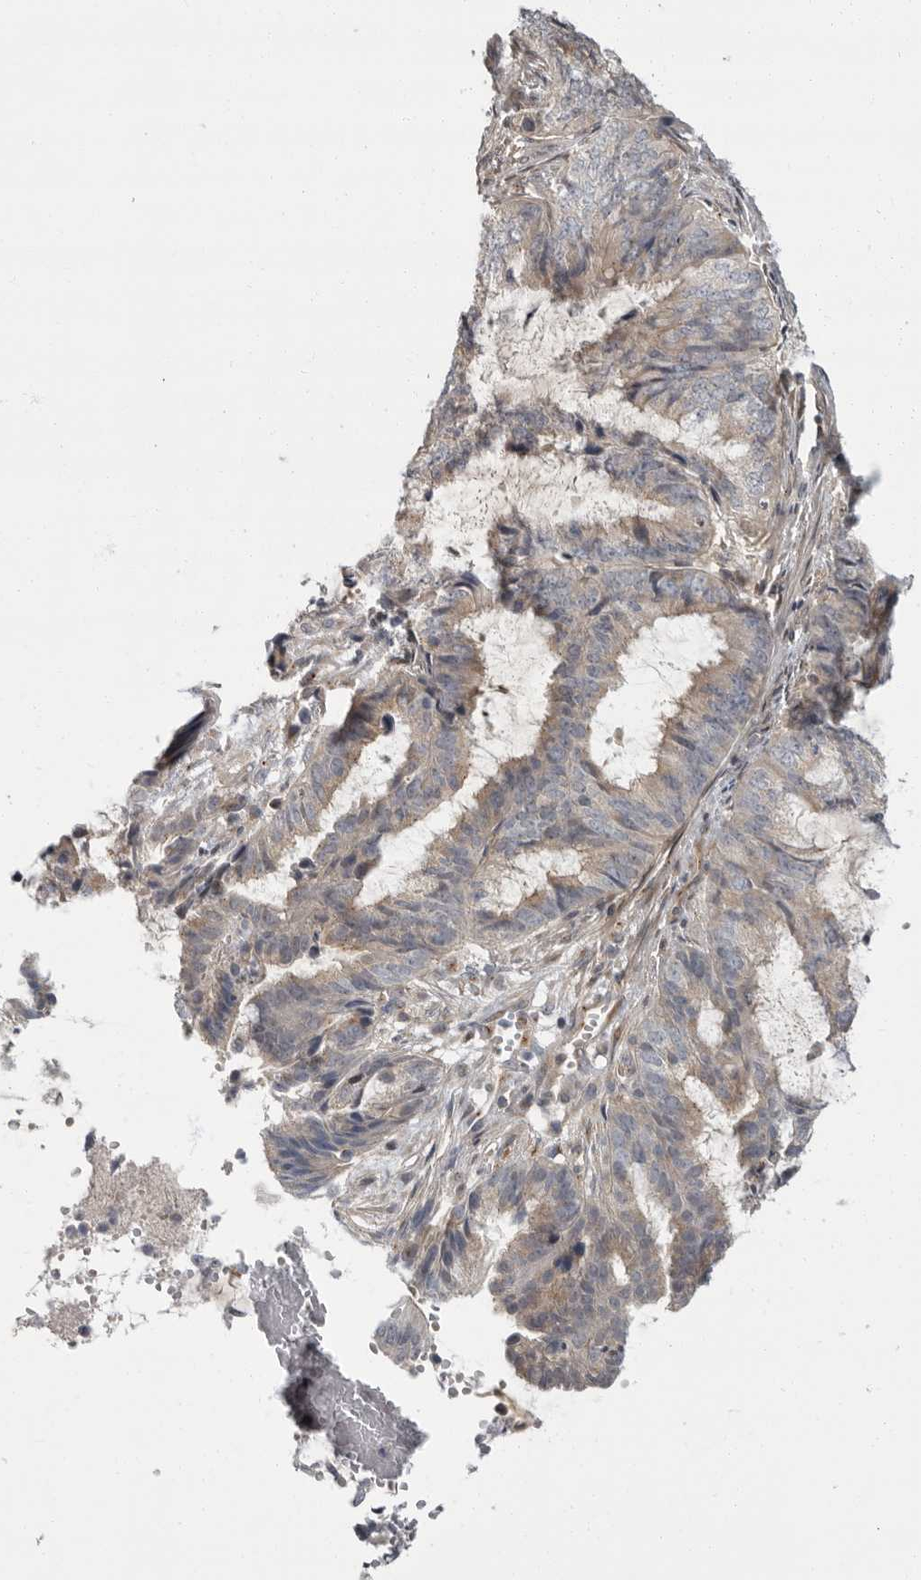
{"staining": {"intensity": "negative", "quantity": "none", "location": "none"}, "tissue": "endometrial cancer", "cell_type": "Tumor cells", "image_type": "cancer", "snomed": [{"axis": "morphology", "description": "Adenocarcinoma, NOS"}, {"axis": "topography", "description": "Endometrium"}], "caption": "IHC photomicrograph of neoplastic tissue: human endometrial cancer stained with DAB exhibits no significant protein expression in tumor cells.", "gene": "PDE7A", "patient": {"sex": "female", "age": 49}}